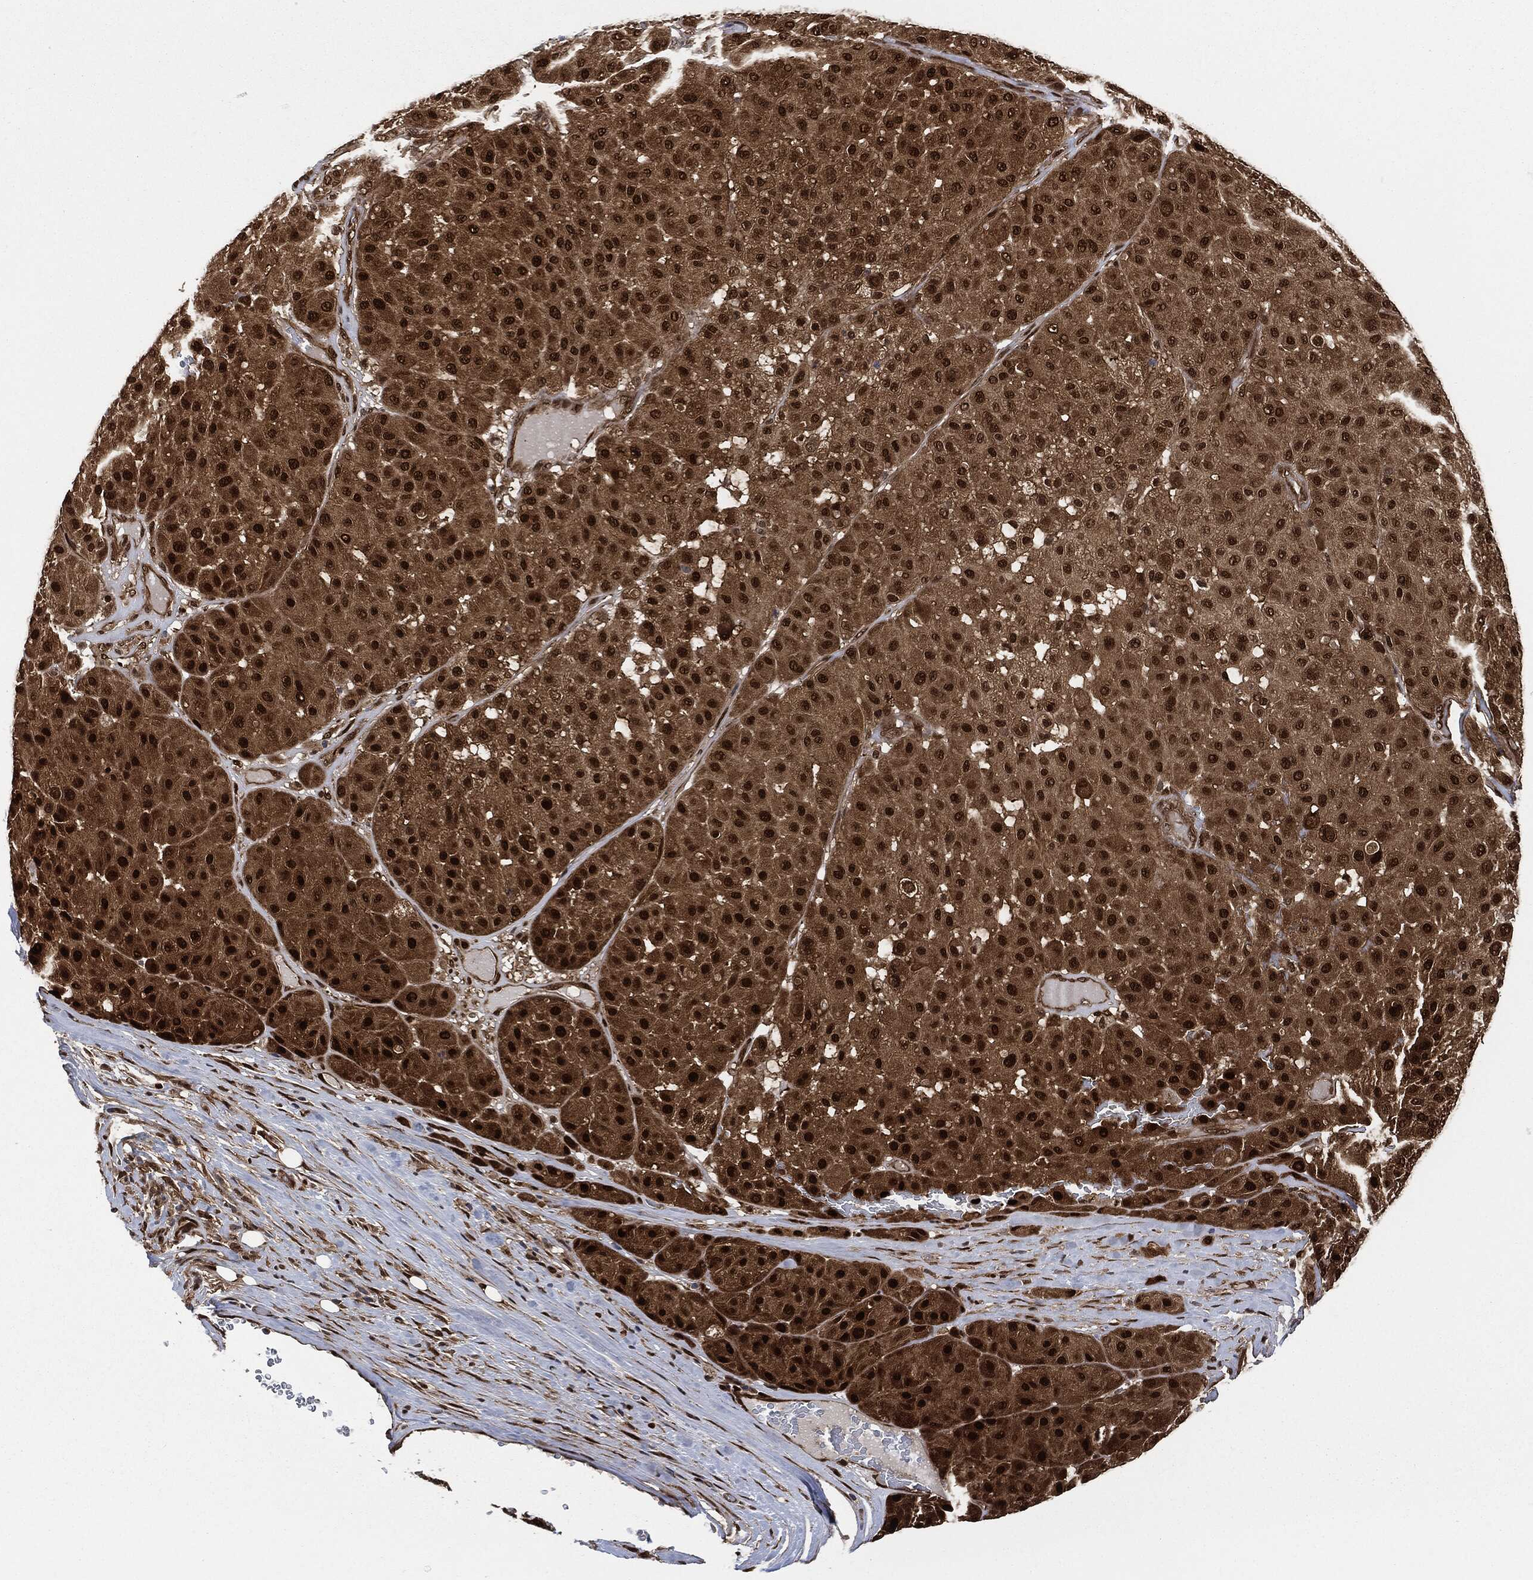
{"staining": {"intensity": "strong", "quantity": ">75%", "location": "nuclear"}, "tissue": "melanoma", "cell_type": "Tumor cells", "image_type": "cancer", "snomed": [{"axis": "morphology", "description": "Malignant melanoma, Metastatic site"}, {"axis": "topography", "description": "Smooth muscle"}], "caption": "An immunohistochemistry photomicrograph of tumor tissue is shown. Protein staining in brown shows strong nuclear positivity in melanoma within tumor cells.", "gene": "DCTN1", "patient": {"sex": "male", "age": 41}}